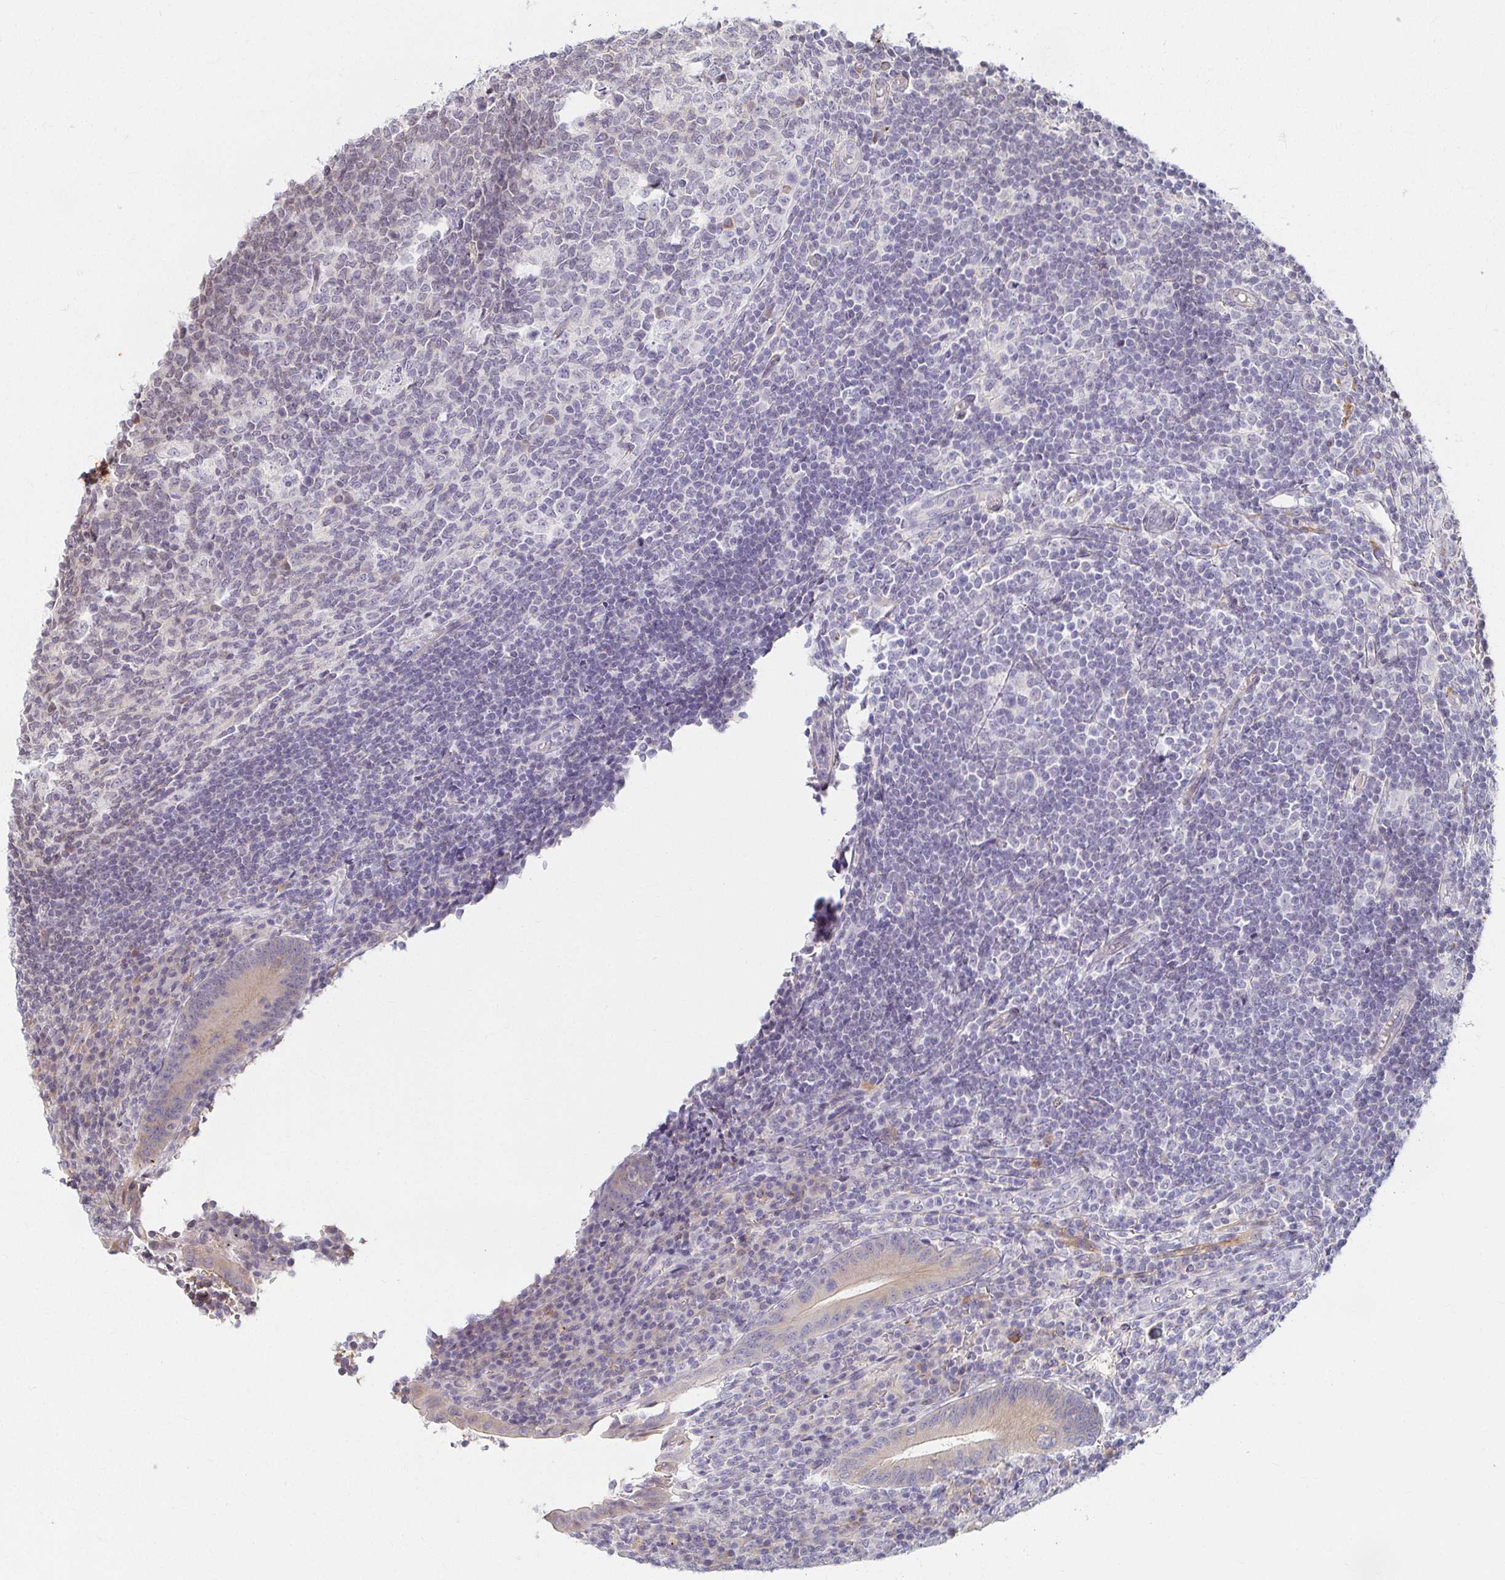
{"staining": {"intensity": "weak", "quantity": "25%-75%", "location": "cytoplasmic/membranous"}, "tissue": "appendix", "cell_type": "Glandular cells", "image_type": "normal", "snomed": [{"axis": "morphology", "description": "Normal tissue, NOS"}, {"axis": "topography", "description": "Appendix"}], "caption": "High-magnification brightfield microscopy of unremarkable appendix stained with DAB (3,3'-diaminobenzidine) (brown) and counterstained with hematoxylin (blue). glandular cells exhibit weak cytoplasmic/membranous positivity is appreciated in approximately25%-75% of cells.", "gene": "ANK3", "patient": {"sex": "male", "age": 18}}